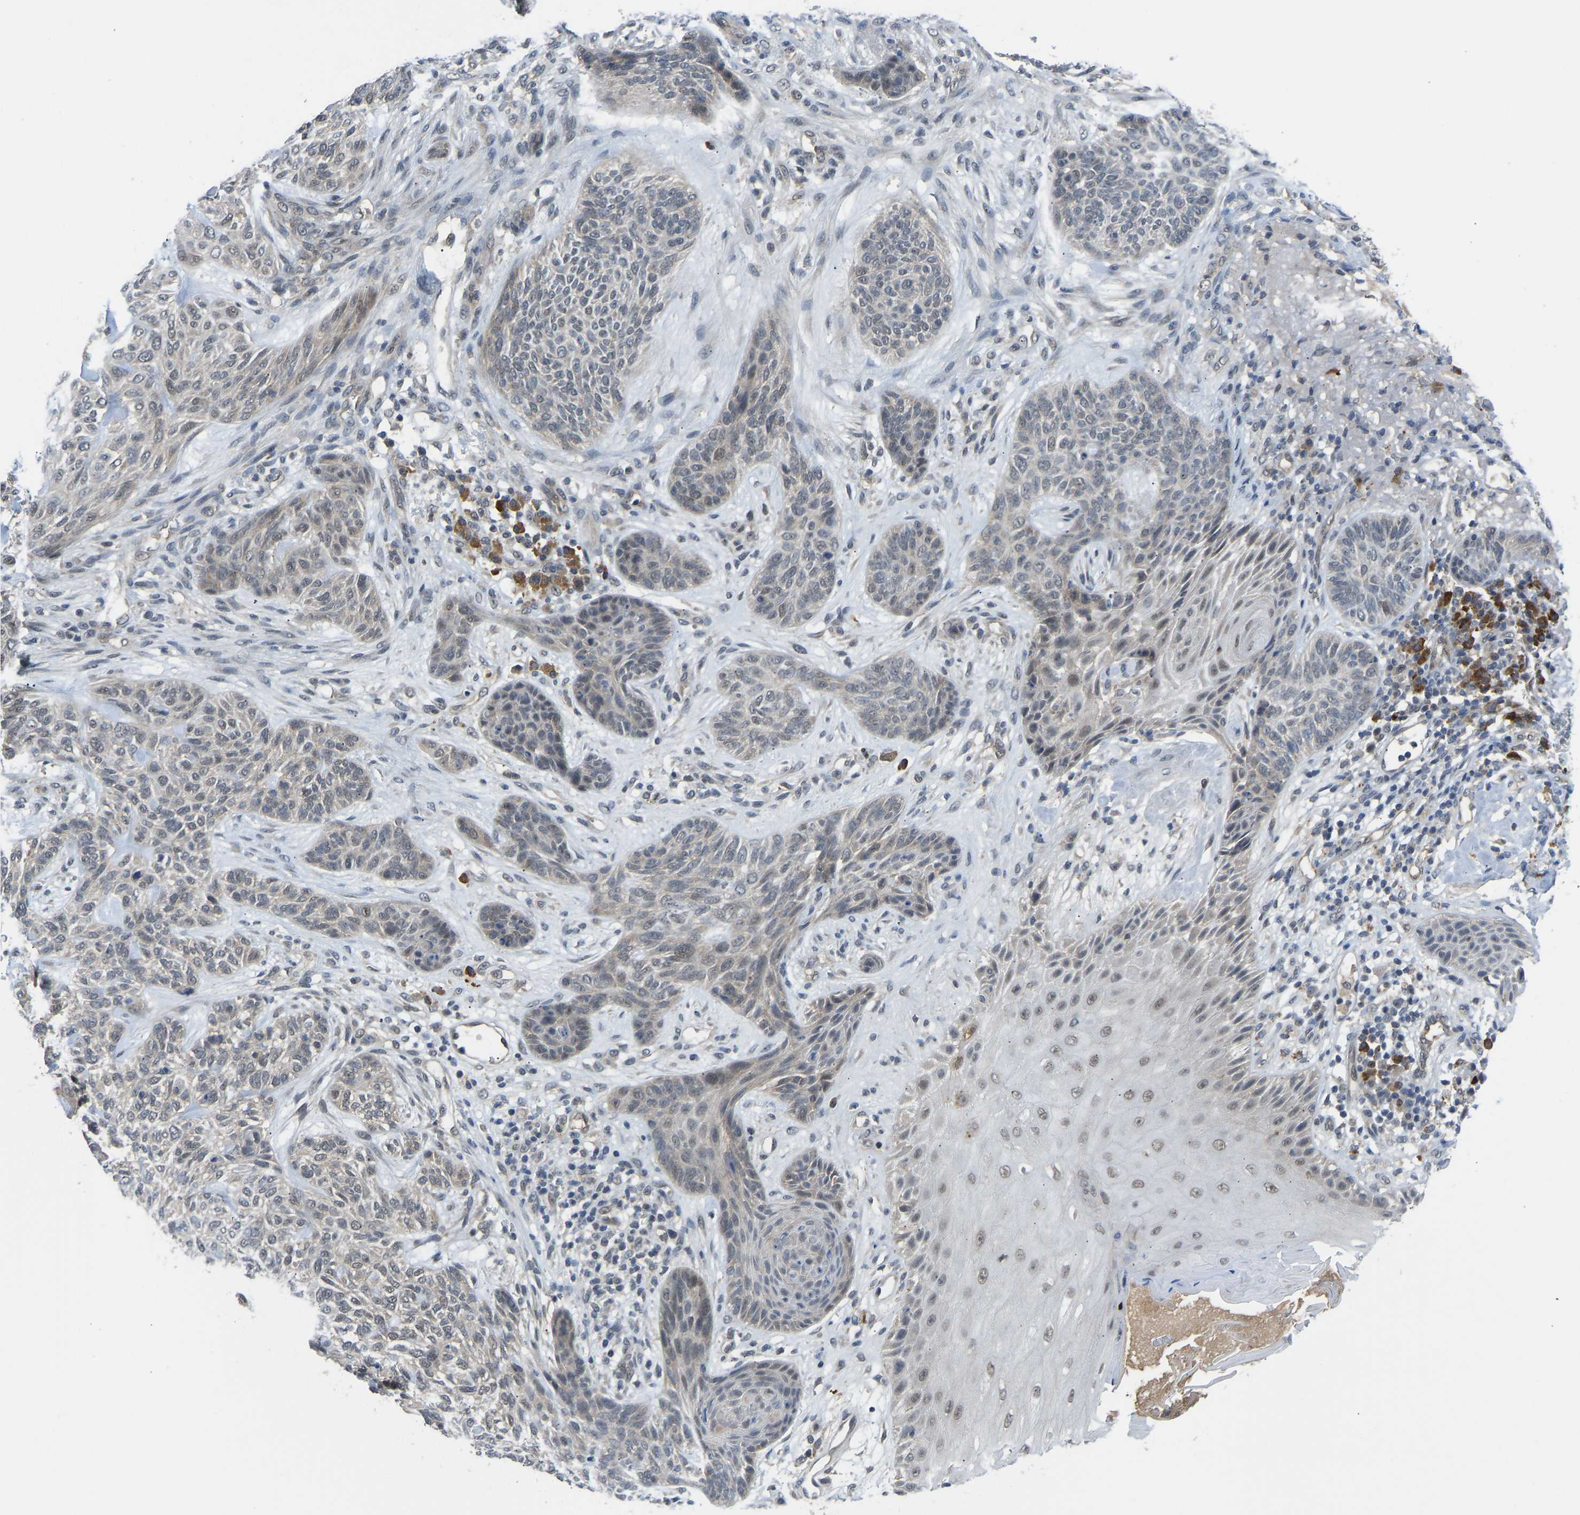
{"staining": {"intensity": "weak", "quantity": "<25%", "location": "nuclear"}, "tissue": "skin cancer", "cell_type": "Tumor cells", "image_type": "cancer", "snomed": [{"axis": "morphology", "description": "Basal cell carcinoma"}, {"axis": "topography", "description": "Skin"}], "caption": "High power microscopy photomicrograph of an immunohistochemistry photomicrograph of skin cancer (basal cell carcinoma), revealing no significant expression in tumor cells.", "gene": "ZNF251", "patient": {"sex": "male", "age": 55}}